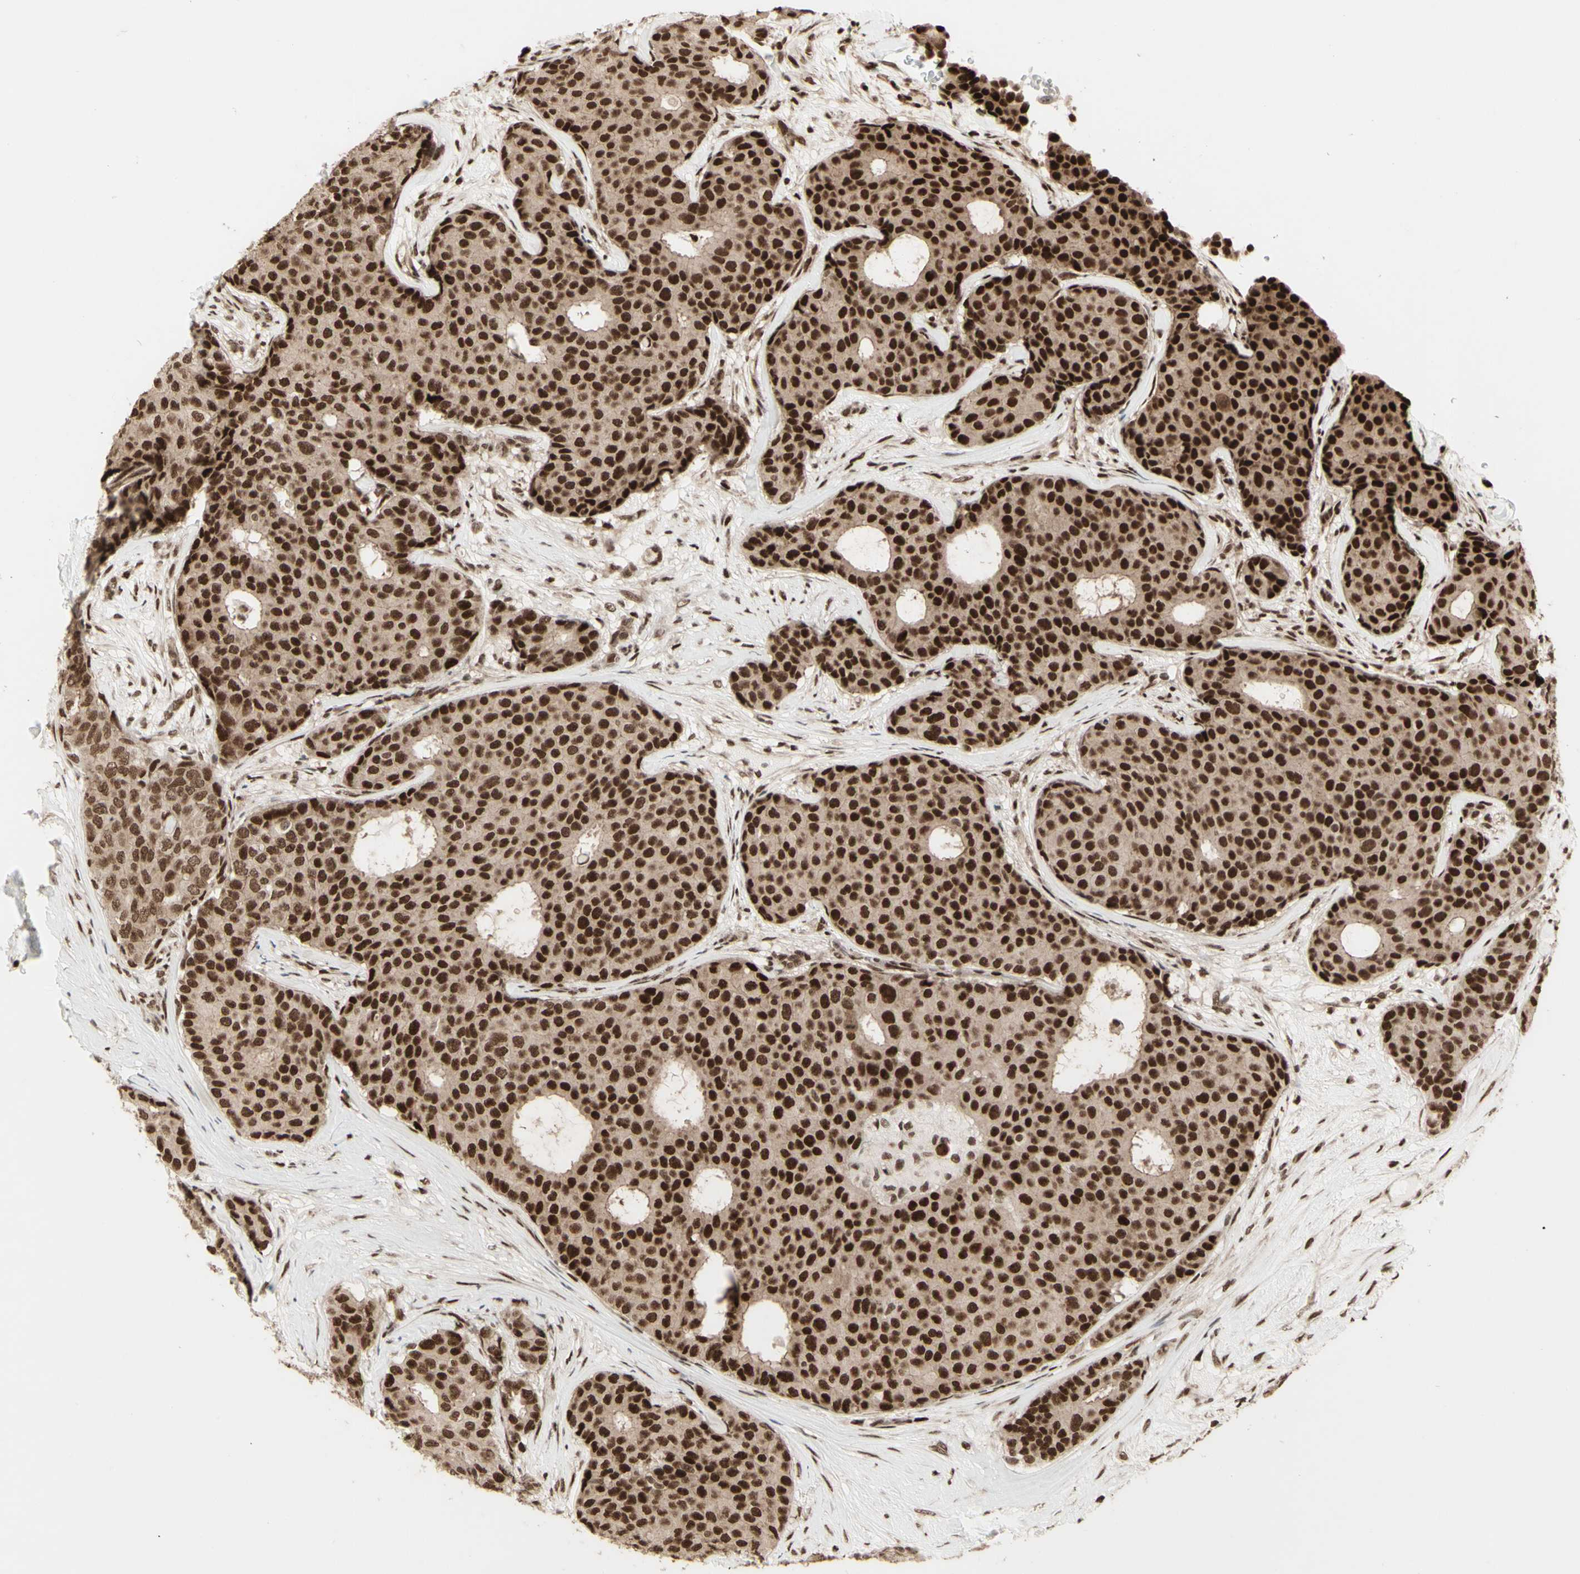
{"staining": {"intensity": "strong", "quantity": ">75%", "location": "cytoplasmic/membranous,nuclear"}, "tissue": "breast cancer", "cell_type": "Tumor cells", "image_type": "cancer", "snomed": [{"axis": "morphology", "description": "Duct carcinoma"}, {"axis": "topography", "description": "Breast"}], "caption": "Intraductal carcinoma (breast) stained for a protein reveals strong cytoplasmic/membranous and nuclear positivity in tumor cells. The staining was performed using DAB, with brown indicating positive protein expression. Nuclei are stained blue with hematoxylin.", "gene": "CBX1", "patient": {"sex": "female", "age": 75}}